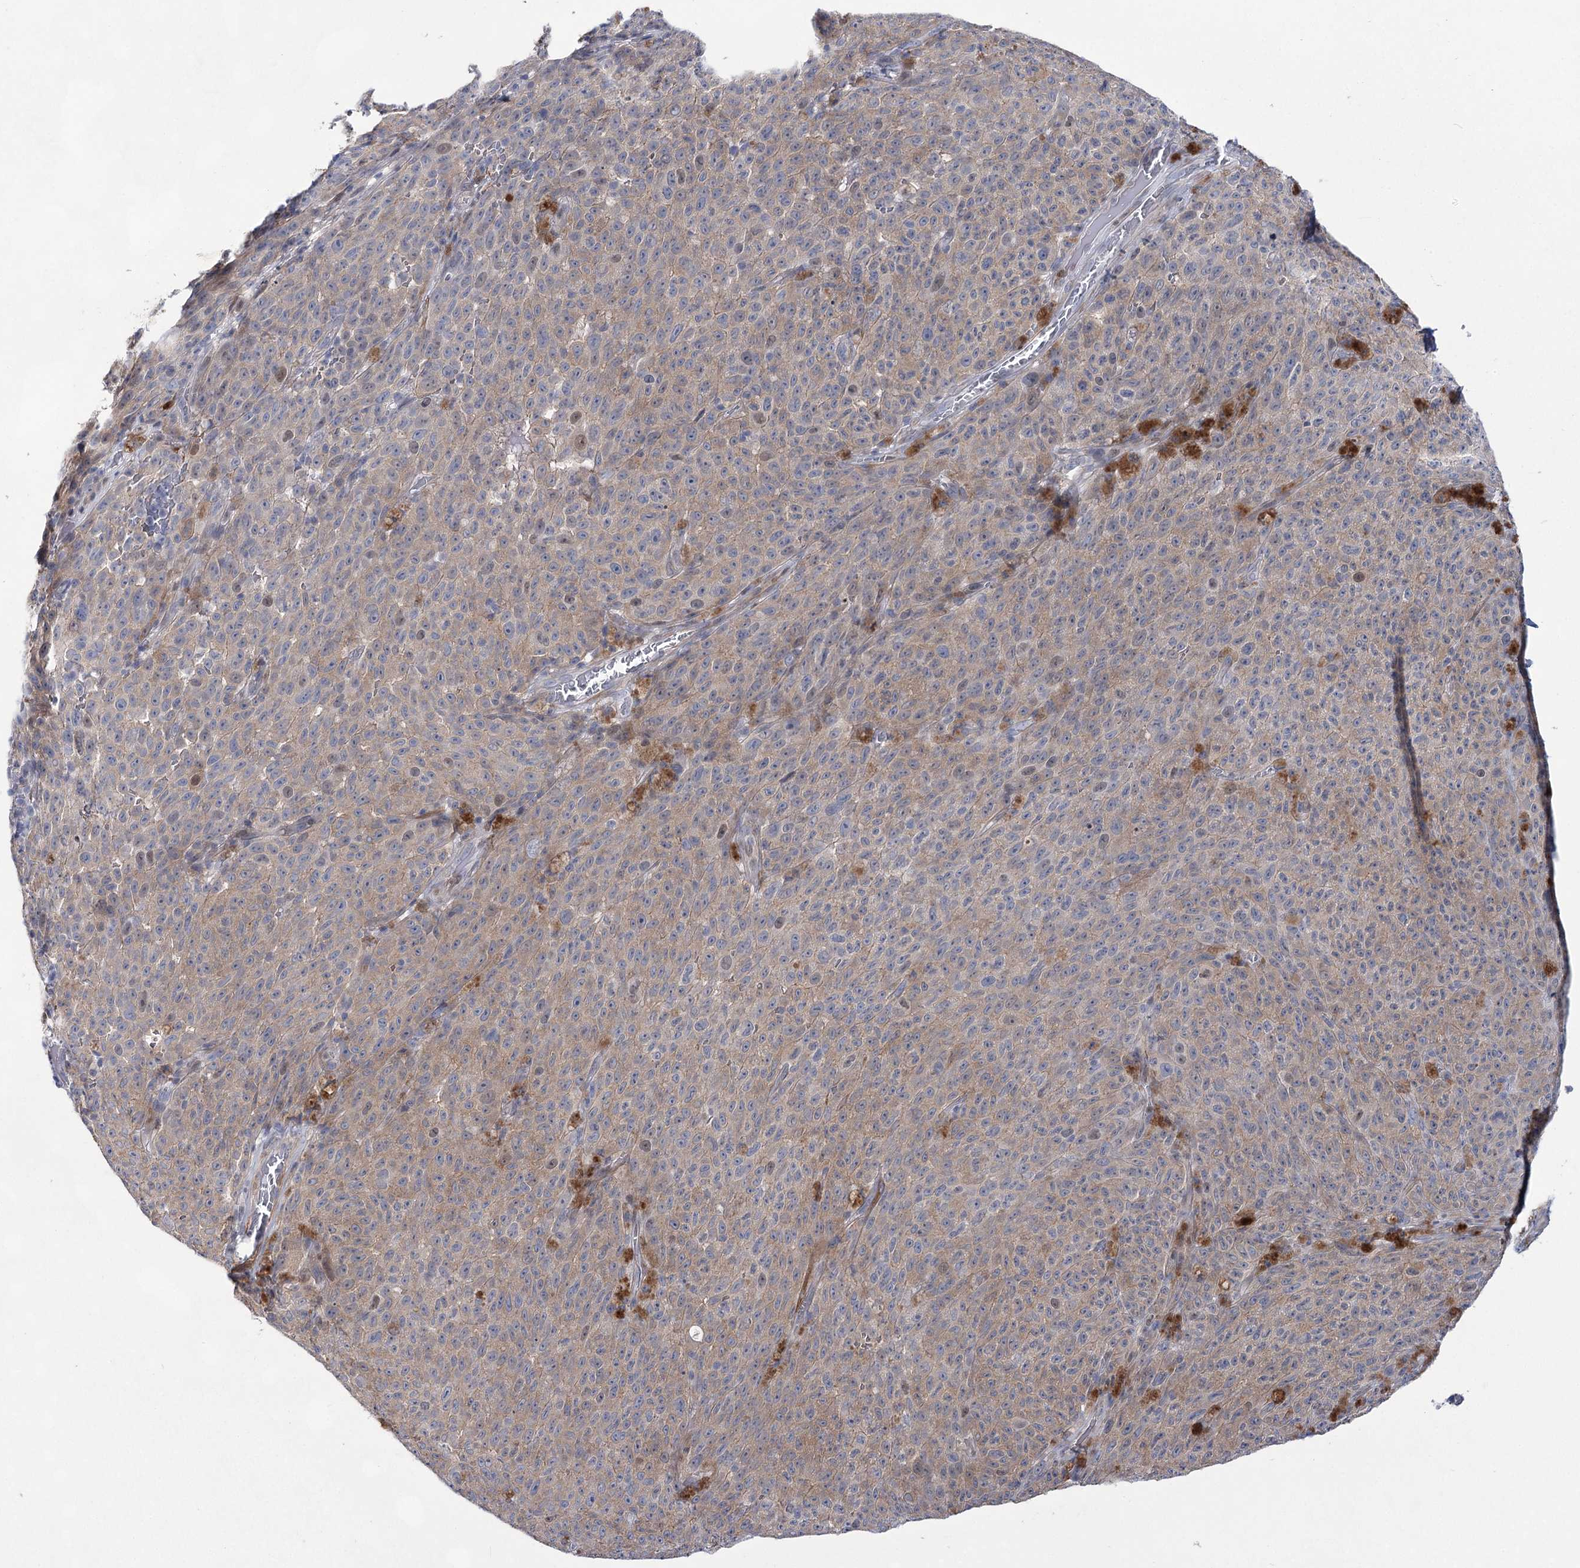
{"staining": {"intensity": "weak", "quantity": "25%-75%", "location": "cytoplasmic/membranous"}, "tissue": "melanoma", "cell_type": "Tumor cells", "image_type": "cancer", "snomed": [{"axis": "morphology", "description": "Malignant melanoma, NOS"}, {"axis": "topography", "description": "Skin"}], "caption": "Immunohistochemical staining of human malignant melanoma reveals low levels of weak cytoplasmic/membranous staining in about 25%-75% of tumor cells. (DAB = brown stain, brightfield microscopy at high magnification).", "gene": "UGDH", "patient": {"sex": "female", "age": 82}}